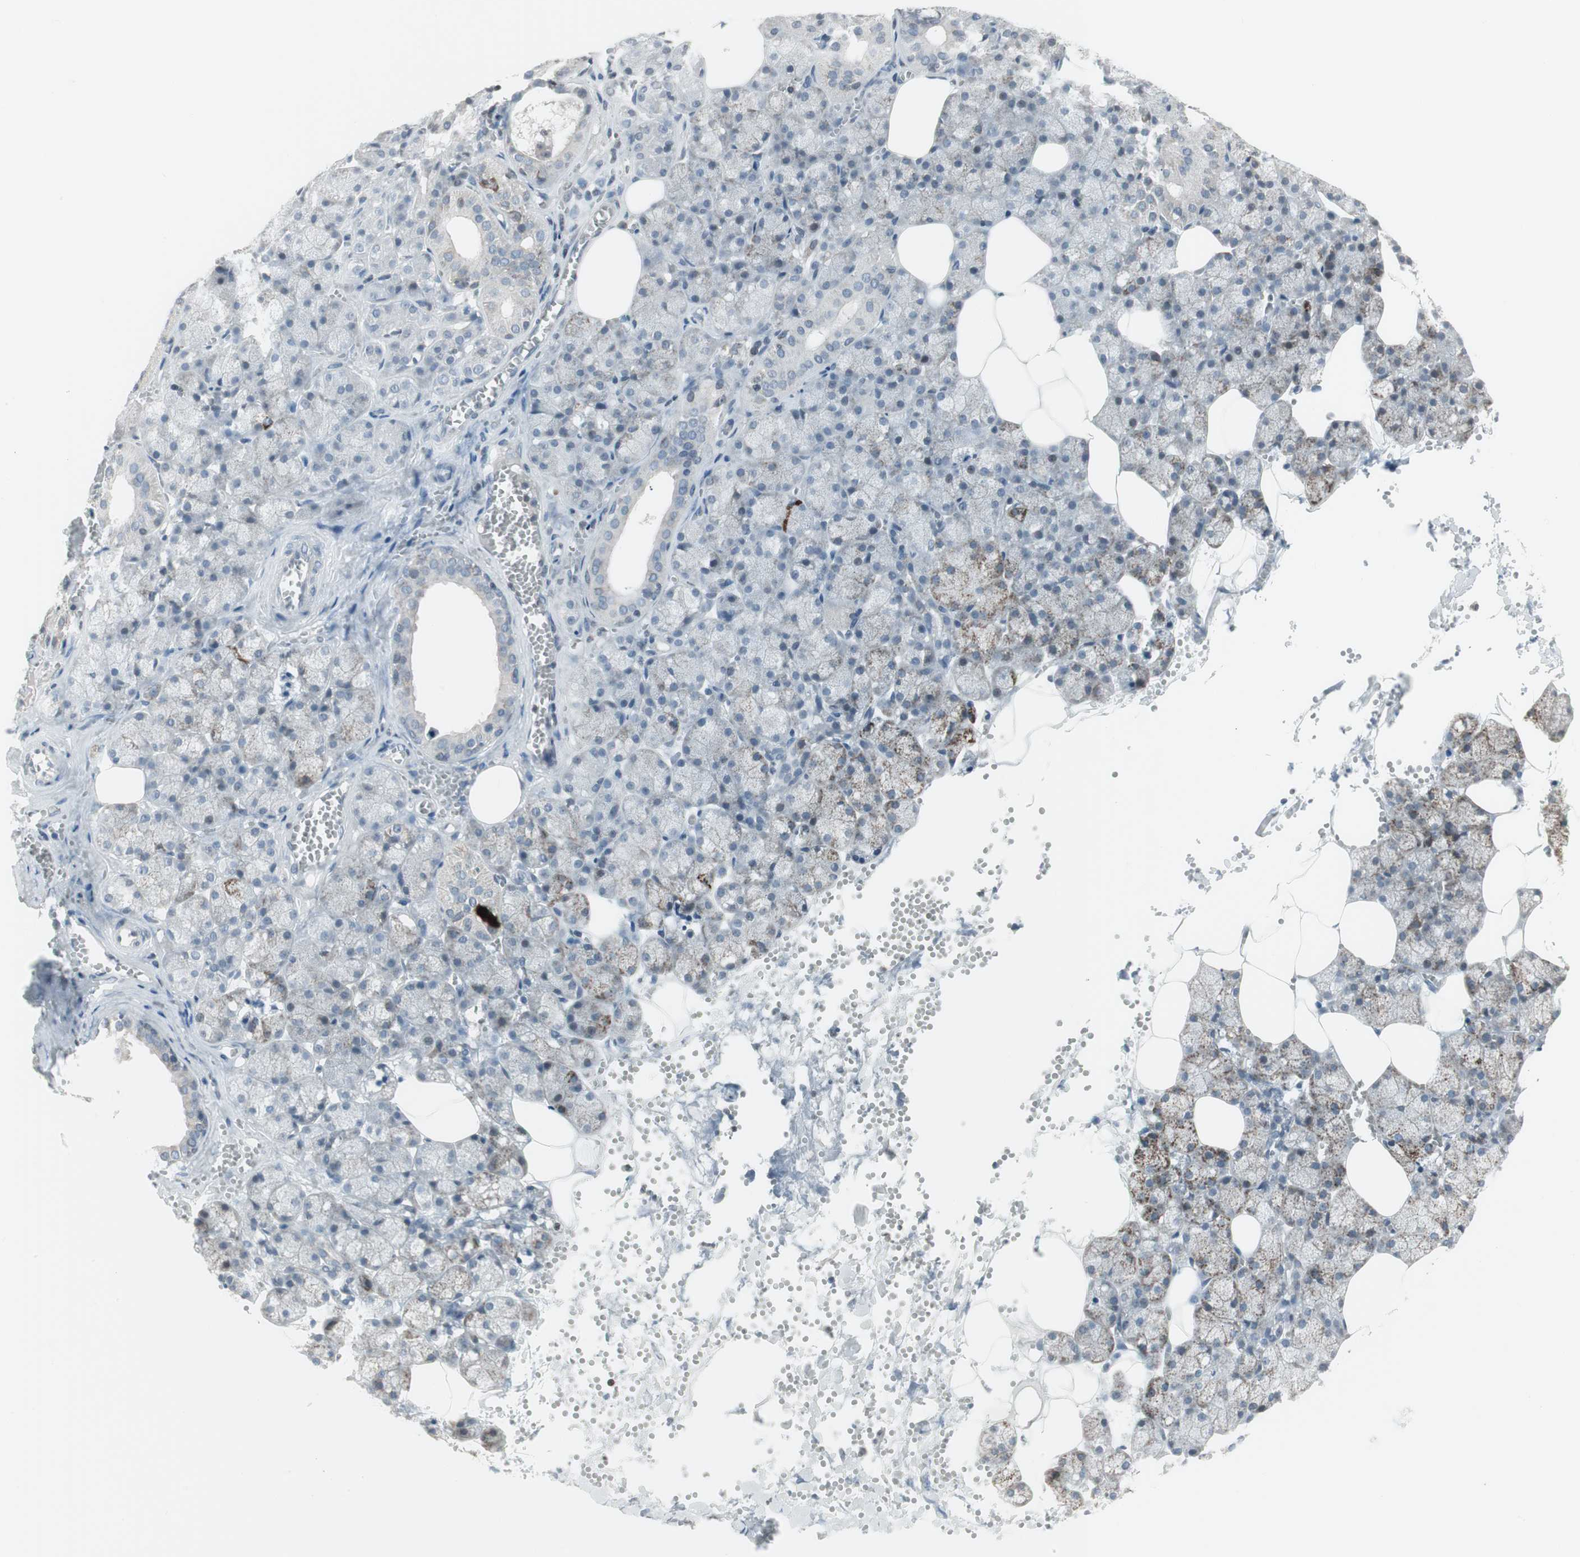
{"staining": {"intensity": "weak", "quantity": "<25%", "location": "cytoplasmic/membranous"}, "tissue": "salivary gland", "cell_type": "Glandular cells", "image_type": "normal", "snomed": [{"axis": "morphology", "description": "Normal tissue, NOS"}, {"axis": "topography", "description": "Salivary gland"}], "caption": "This is an IHC micrograph of normal salivary gland. There is no staining in glandular cells.", "gene": "ARG2", "patient": {"sex": "male", "age": 62}}